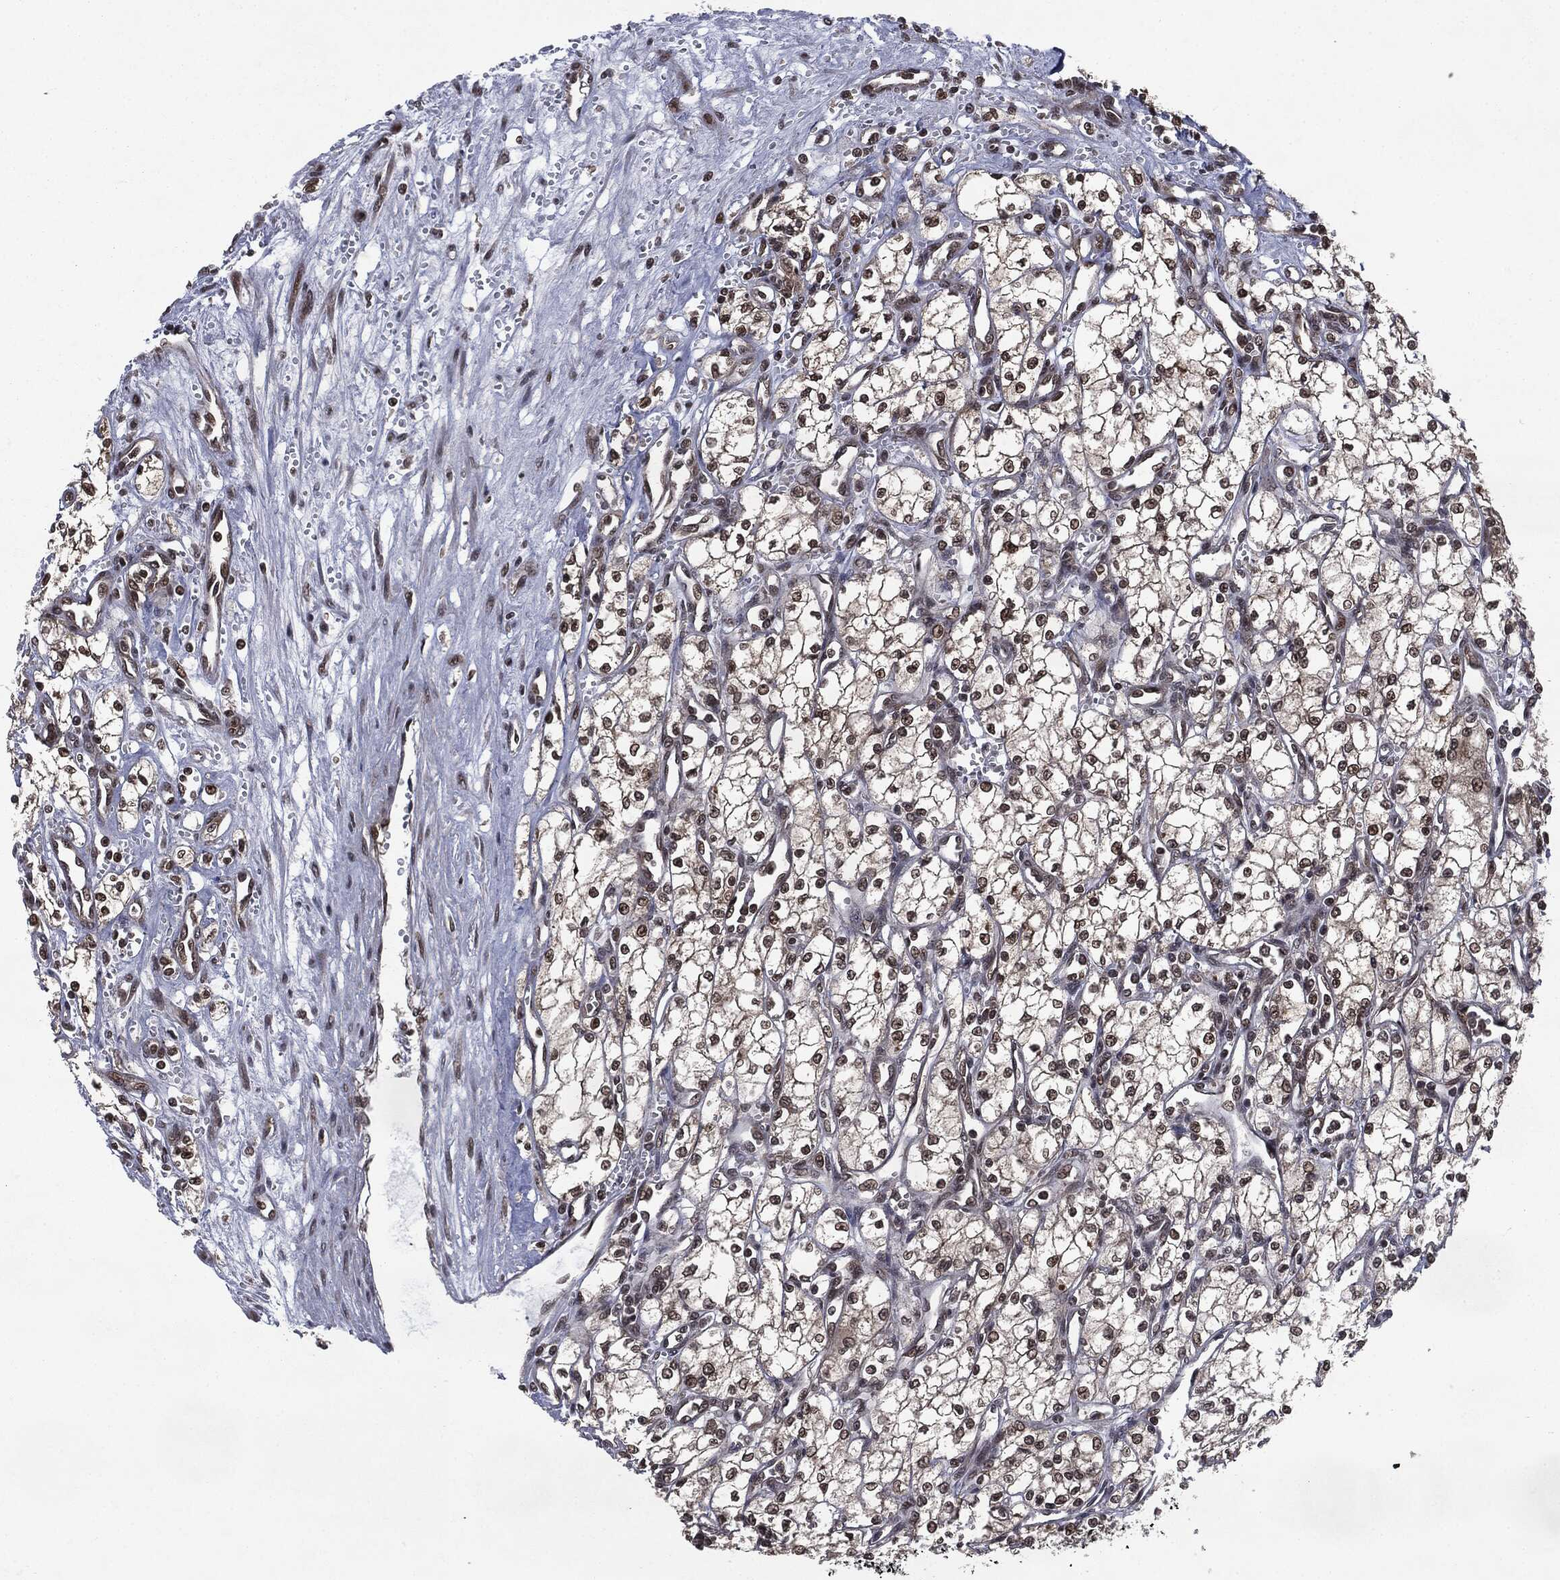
{"staining": {"intensity": "moderate", "quantity": ">75%", "location": "nuclear"}, "tissue": "renal cancer", "cell_type": "Tumor cells", "image_type": "cancer", "snomed": [{"axis": "morphology", "description": "Adenocarcinoma, NOS"}, {"axis": "topography", "description": "Kidney"}], "caption": "Renal adenocarcinoma was stained to show a protein in brown. There is medium levels of moderate nuclear expression in about >75% of tumor cells. (DAB (3,3'-diaminobenzidine) = brown stain, brightfield microscopy at high magnification).", "gene": "STAU2", "patient": {"sex": "male", "age": 59}}